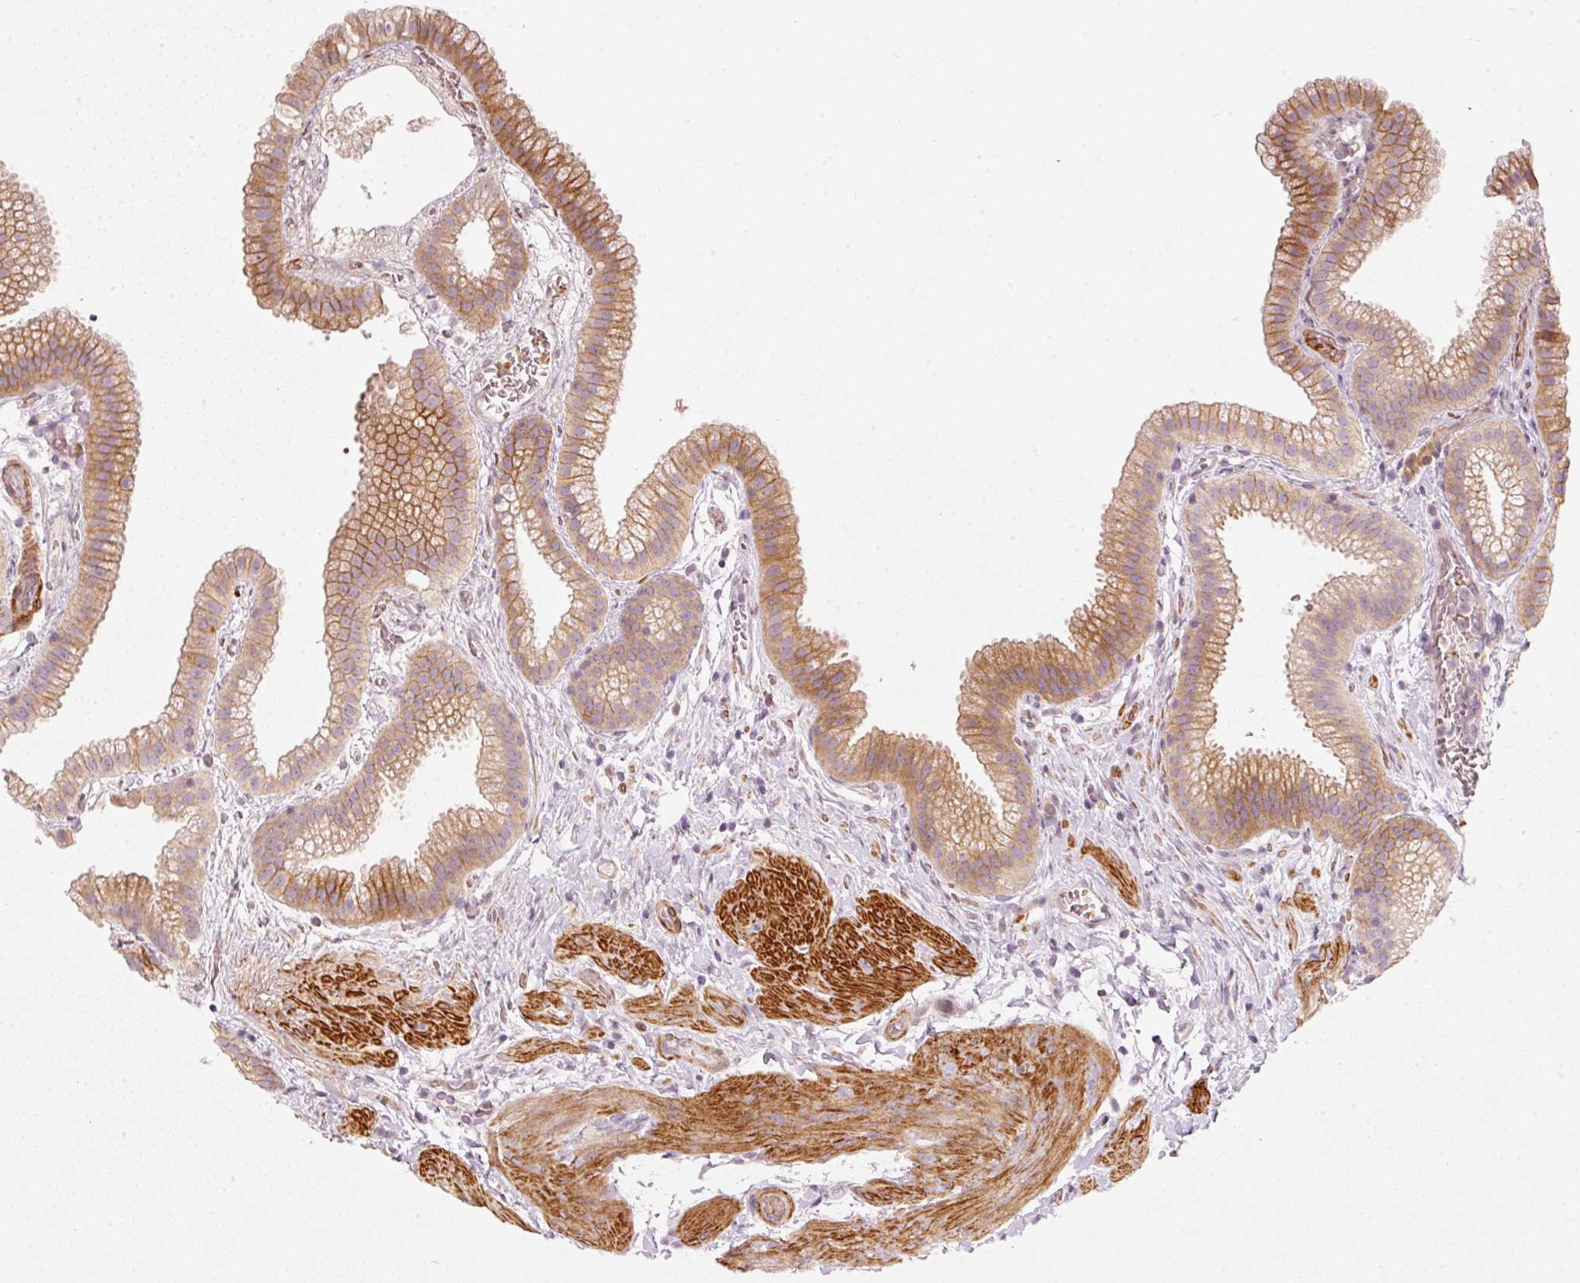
{"staining": {"intensity": "moderate", "quantity": ">75%", "location": "cytoplasmic/membranous"}, "tissue": "gallbladder", "cell_type": "Glandular cells", "image_type": "normal", "snomed": [{"axis": "morphology", "description": "Normal tissue, NOS"}, {"axis": "topography", "description": "Gallbladder"}], "caption": "This is a photomicrograph of IHC staining of normal gallbladder, which shows moderate positivity in the cytoplasmic/membranous of glandular cells.", "gene": "KCNQ1", "patient": {"sex": "female", "age": 63}}